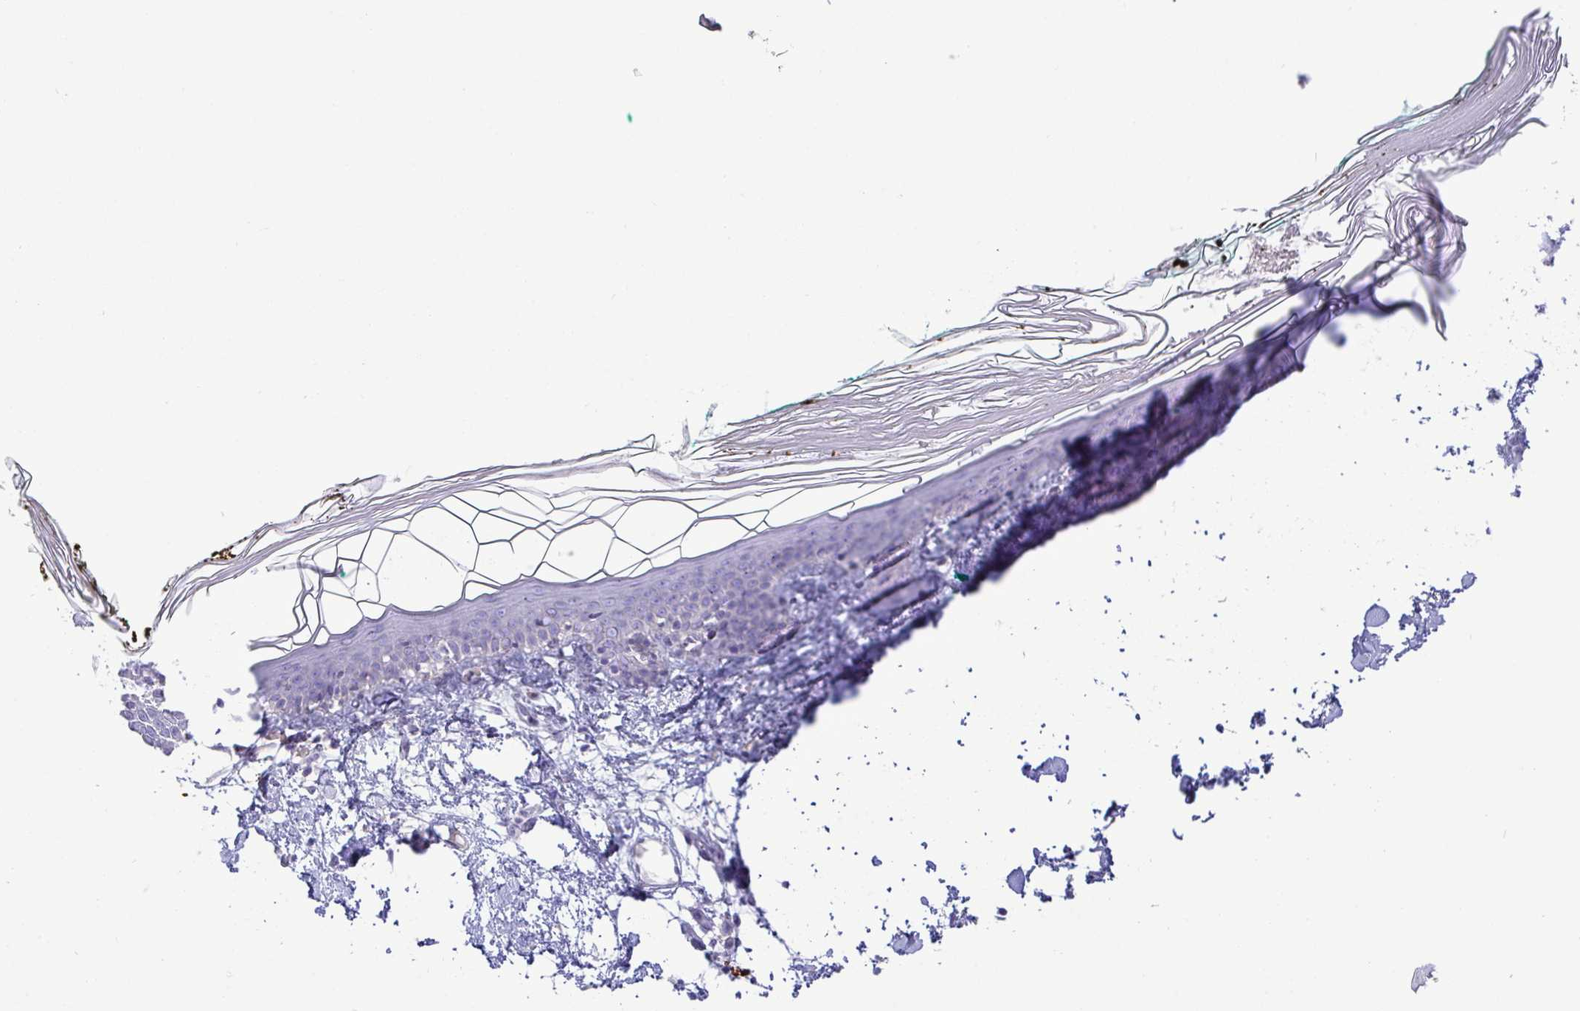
{"staining": {"intensity": "negative", "quantity": "none", "location": "none"}, "tissue": "skin", "cell_type": "Fibroblasts", "image_type": "normal", "snomed": [{"axis": "morphology", "description": "Normal tissue, NOS"}, {"axis": "topography", "description": "Skin"}], "caption": "This is an IHC histopathology image of unremarkable human skin. There is no expression in fibroblasts.", "gene": "FAM86B1", "patient": {"sex": "female", "age": 34}}